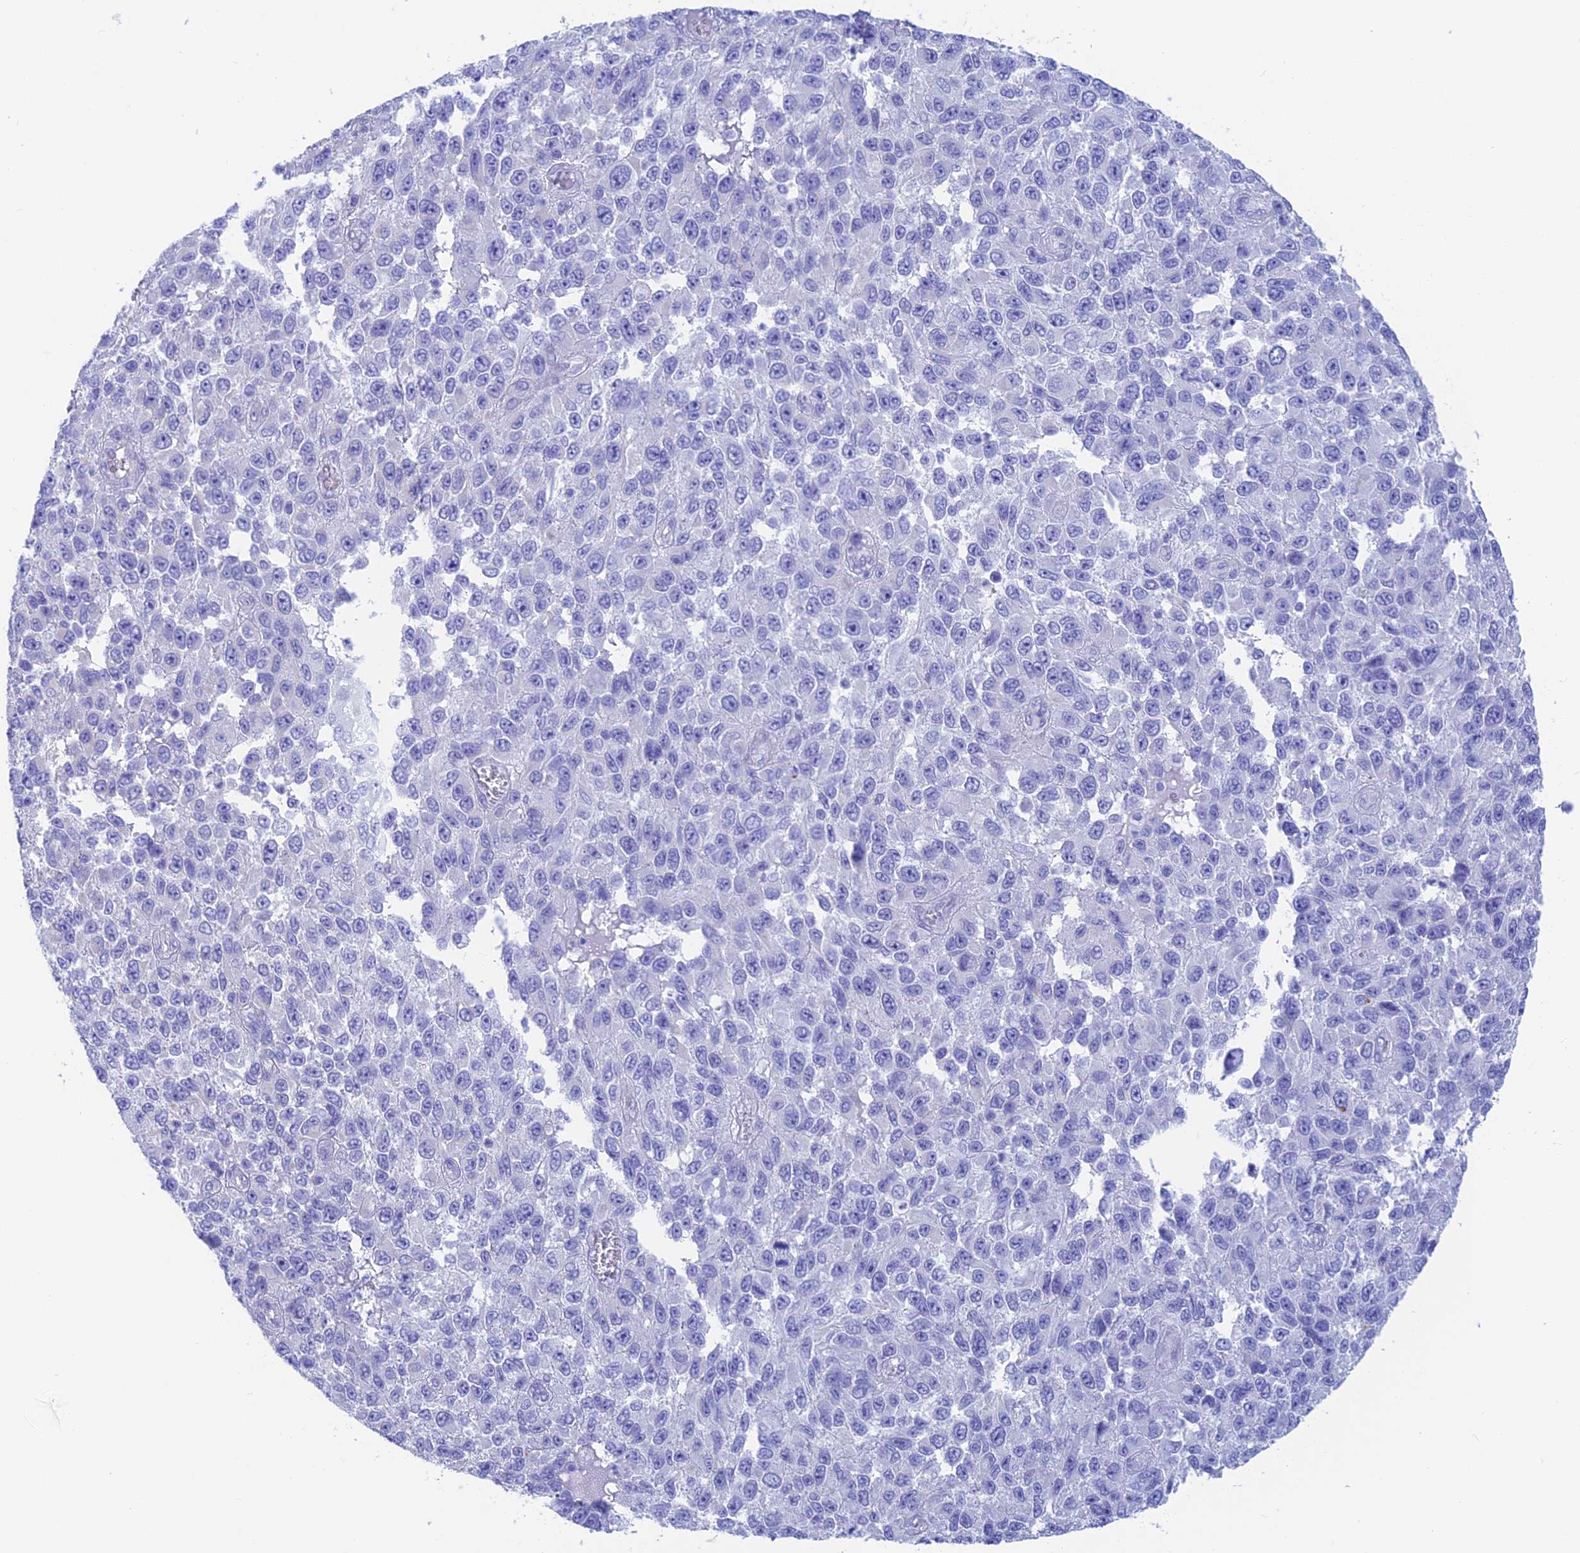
{"staining": {"intensity": "negative", "quantity": "none", "location": "none"}, "tissue": "melanoma", "cell_type": "Tumor cells", "image_type": "cancer", "snomed": [{"axis": "morphology", "description": "Normal tissue, NOS"}, {"axis": "morphology", "description": "Malignant melanoma, NOS"}, {"axis": "topography", "description": "Skin"}], "caption": "A micrograph of human malignant melanoma is negative for staining in tumor cells. (DAB (3,3'-diaminobenzidine) immunohistochemistry (IHC) visualized using brightfield microscopy, high magnification).", "gene": "GNGT2", "patient": {"sex": "female", "age": 96}}